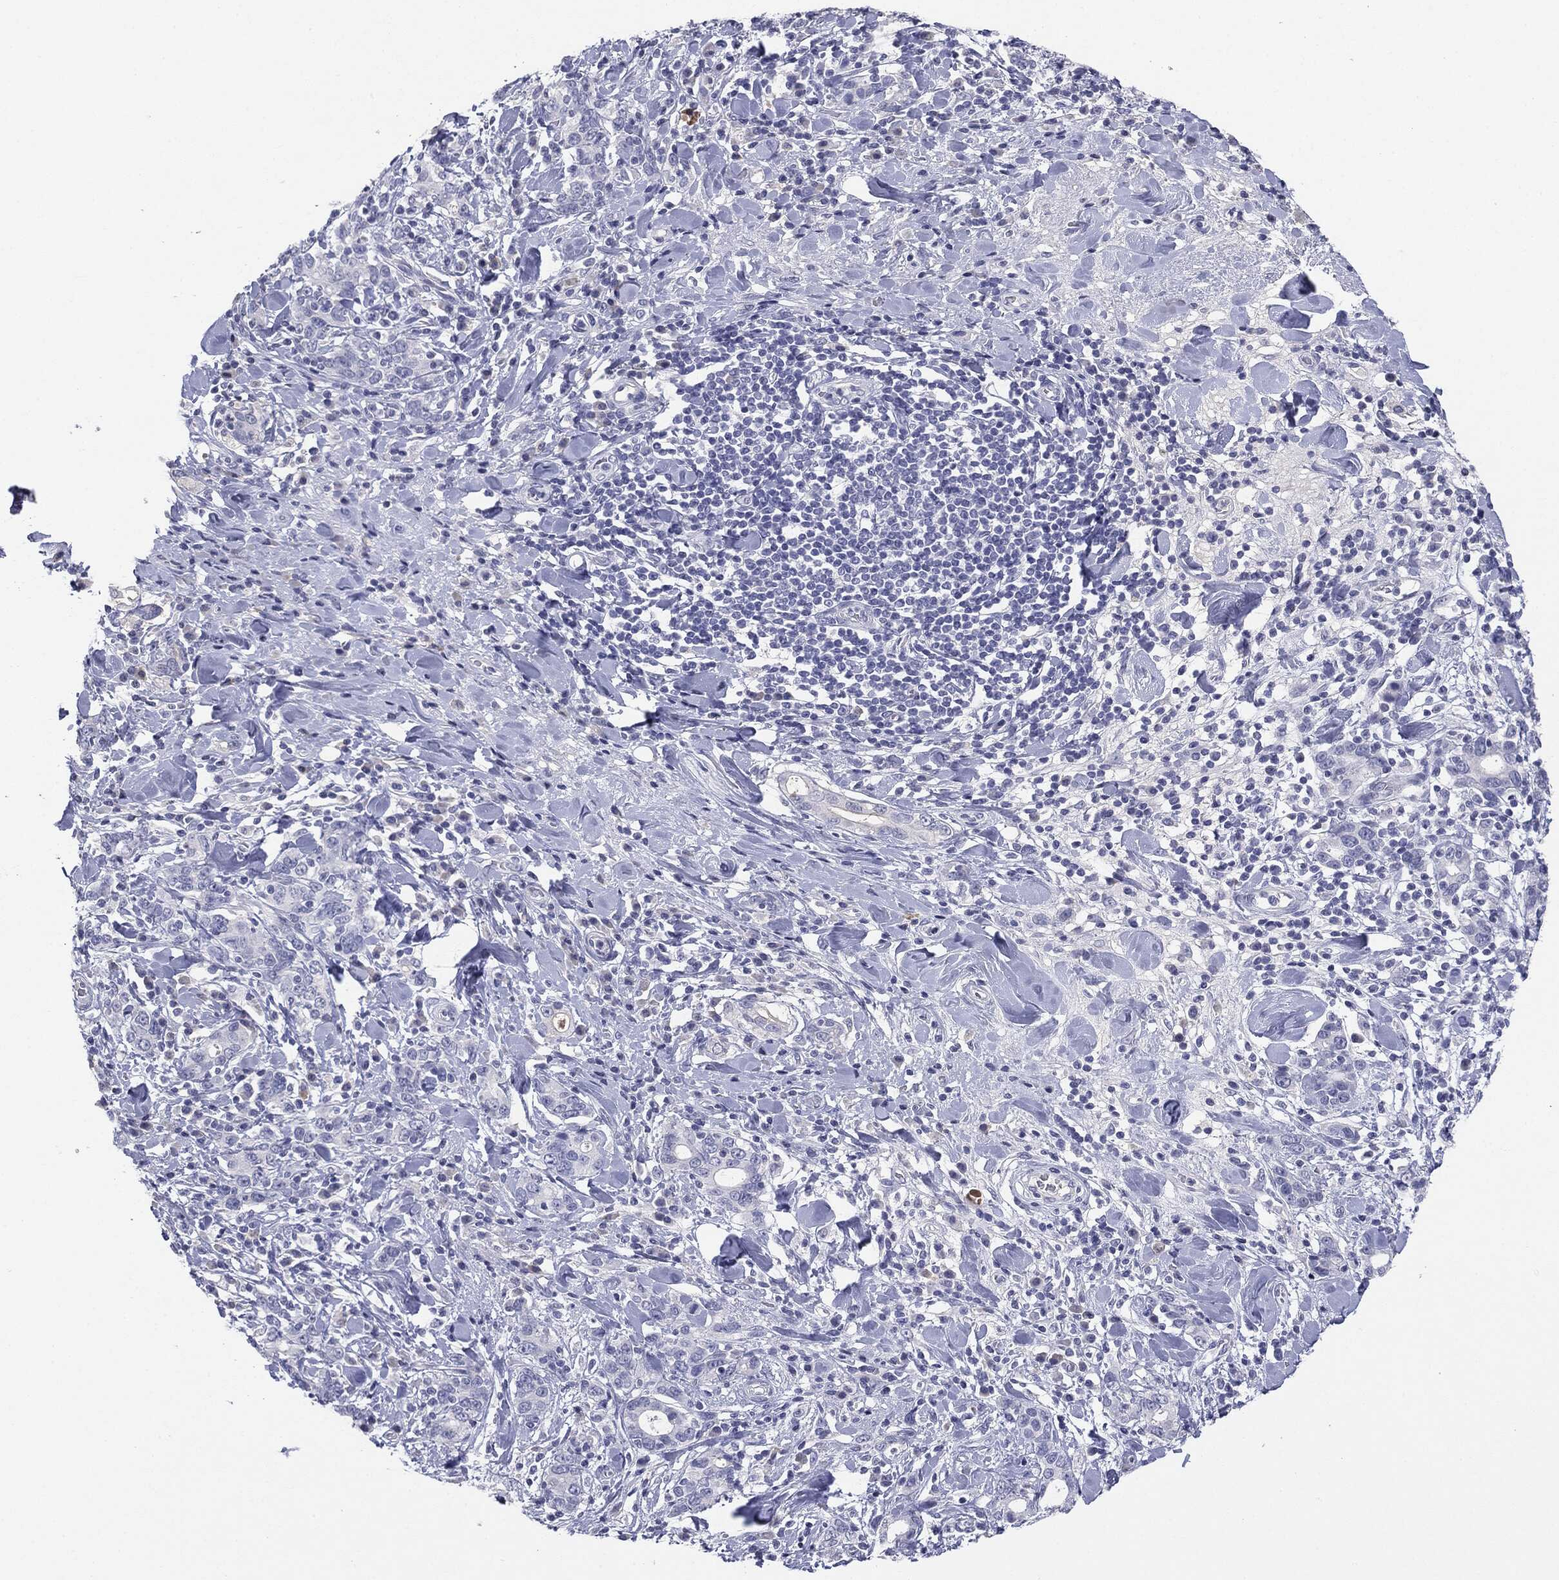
{"staining": {"intensity": "negative", "quantity": "none", "location": "none"}, "tissue": "stomach cancer", "cell_type": "Tumor cells", "image_type": "cancer", "snomed": [{"axis": "morphology", "description": "Adenocarcinoma, NOS"}, {"axis": "topography", "description": "Stomach"}], "caption": "This is an IHC micrograph of stomach cancer (adenocarcinoma). There is no staining in tumor cells.", "gene": "SERPINB4", "patient": {"sex": "male", "age": 79}}